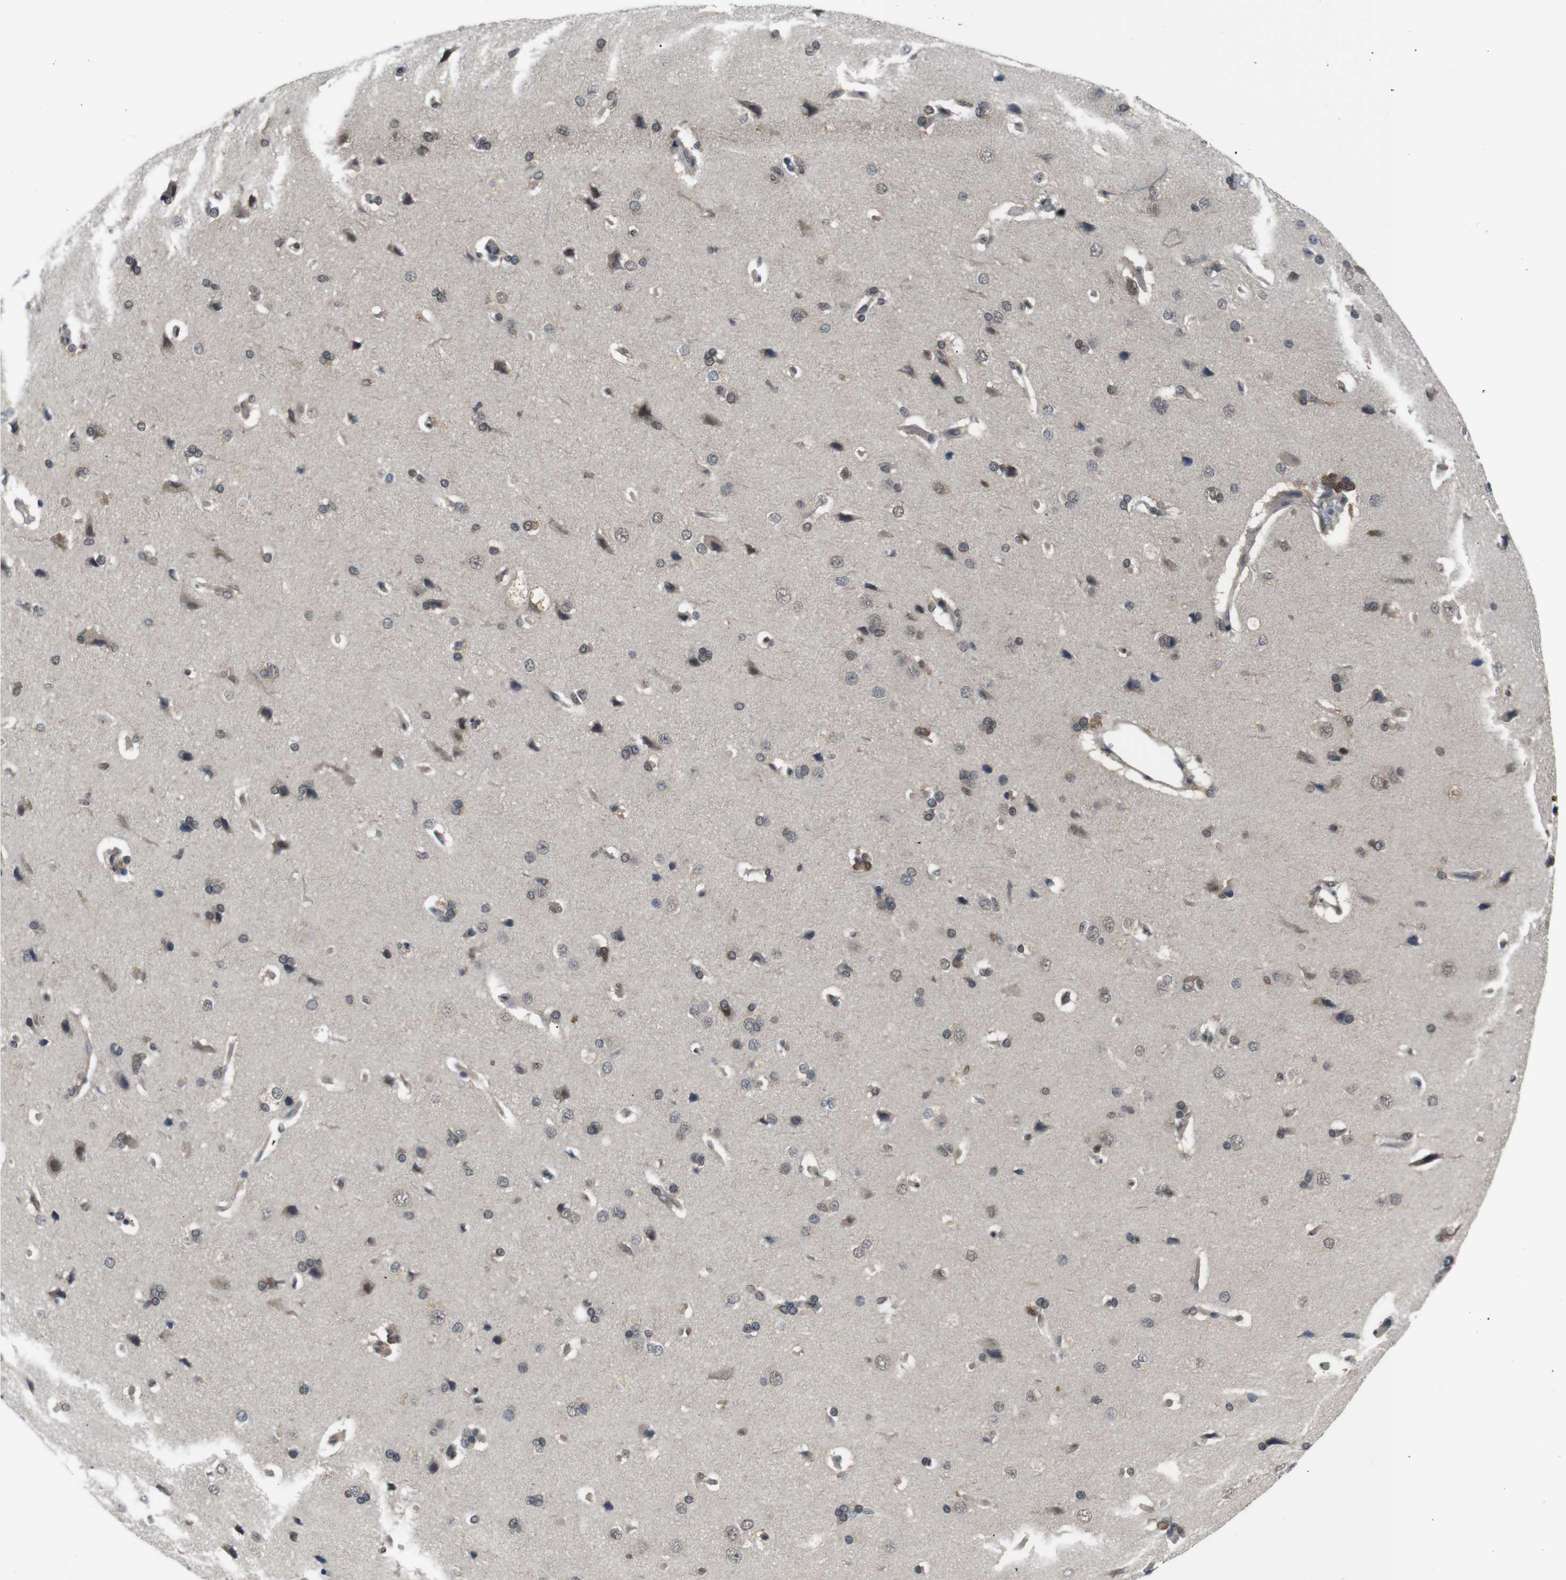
{"staining": {"intensity": "weak", "quantity": "25%-75%", "location": "cytoplasmic/membranous"}, "tissue": "cerebral cortex", "cell_type": "Endothelial cells", "image_type": "normal", "snomed": [{"axis": "morphology", "description": "Normal tissue, NOS"}, {"axis": "topography", "description": "Cerebral cortex"}], "caption": "Immunohistochemistry (DAB (3,3'-diaminobenzidine)) staining of benign human cerebral cortex displays weak cytoplasmic/membranous protein positivity in approximately 25%-75% of endothelial cells. (IHC, brightfield microscopy, high magnification).", "gene": "UBXN1", "patient": {"sex": "male", "age": 62}}